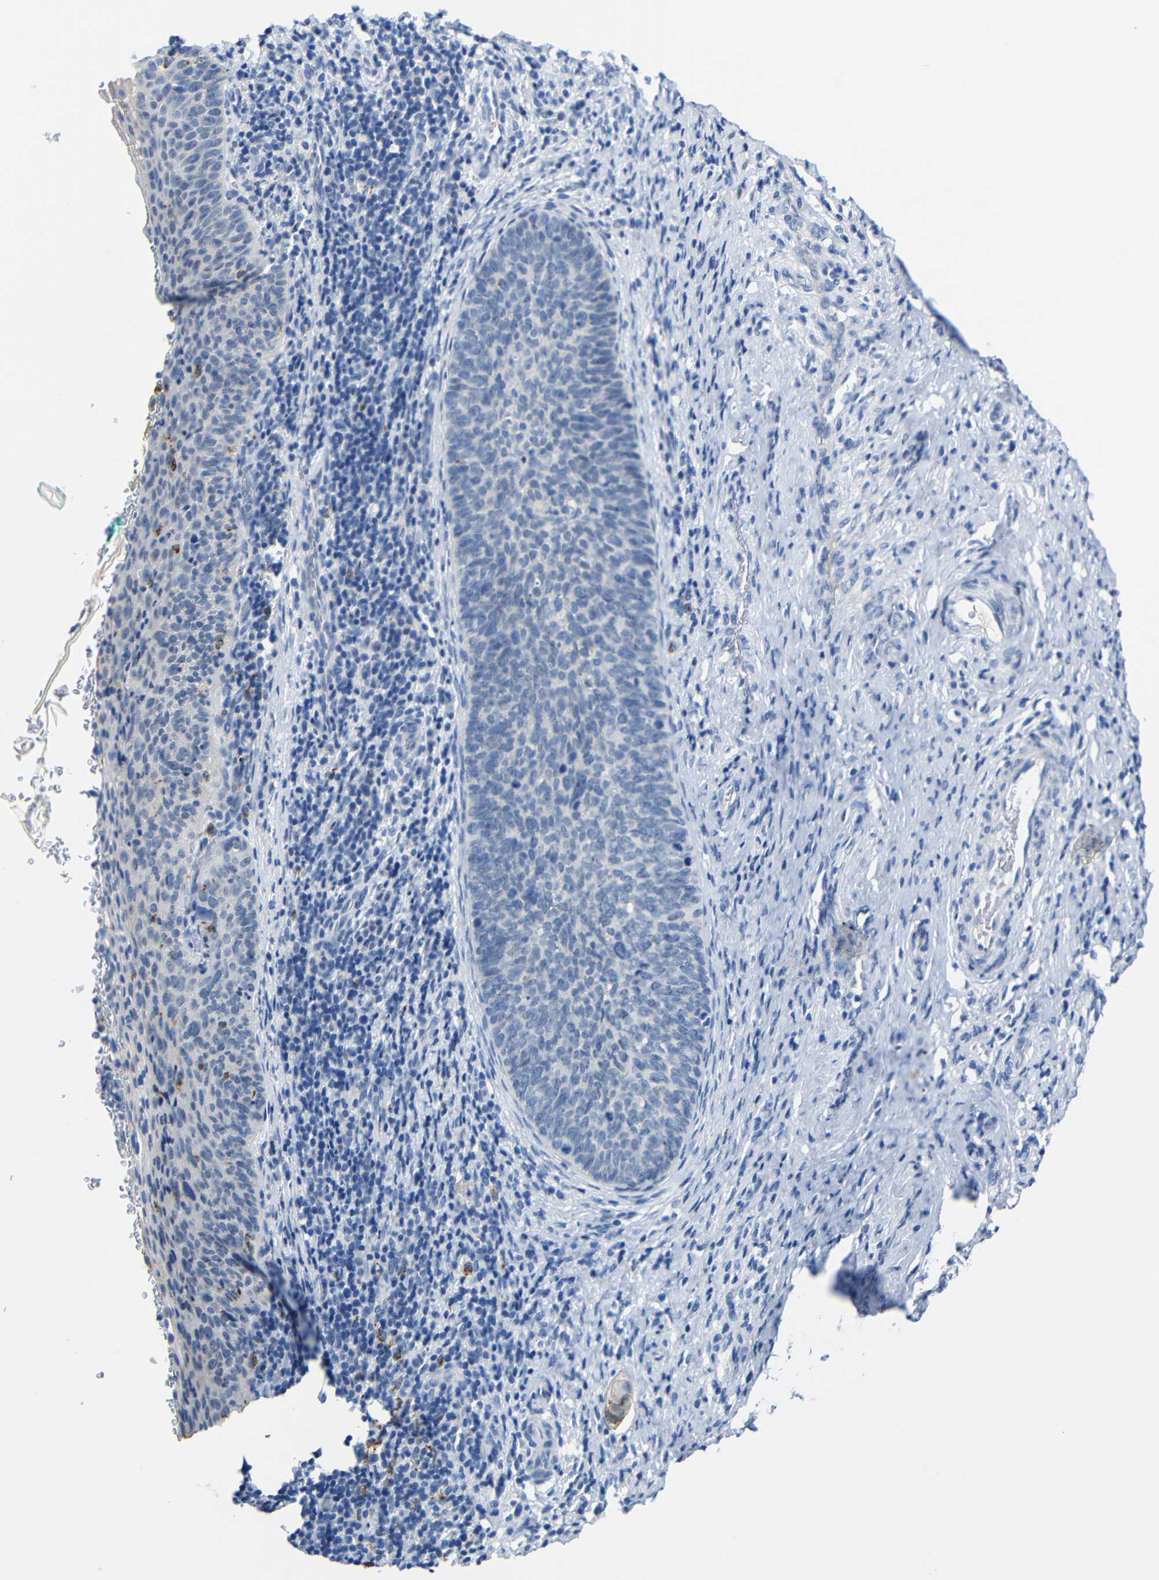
{"staining": {"intensity": "negative", "quantity": "none", "location": "none"}, "tissue": "cervical cancer", "cell_type": "Tumor cells", "image_type": "cancer", "snomed": [{"axis": "morphology", "description": "Squamous cell carcinoma, NOS"}, {"axis": "topography", "description": "Cervix"}], "caption": "There is no significant expression in tumor cells of cervical cancer (squamous cell carcinoma).", "gene": "C15orf48", "patient": {"sex": "female", "age": 33}}